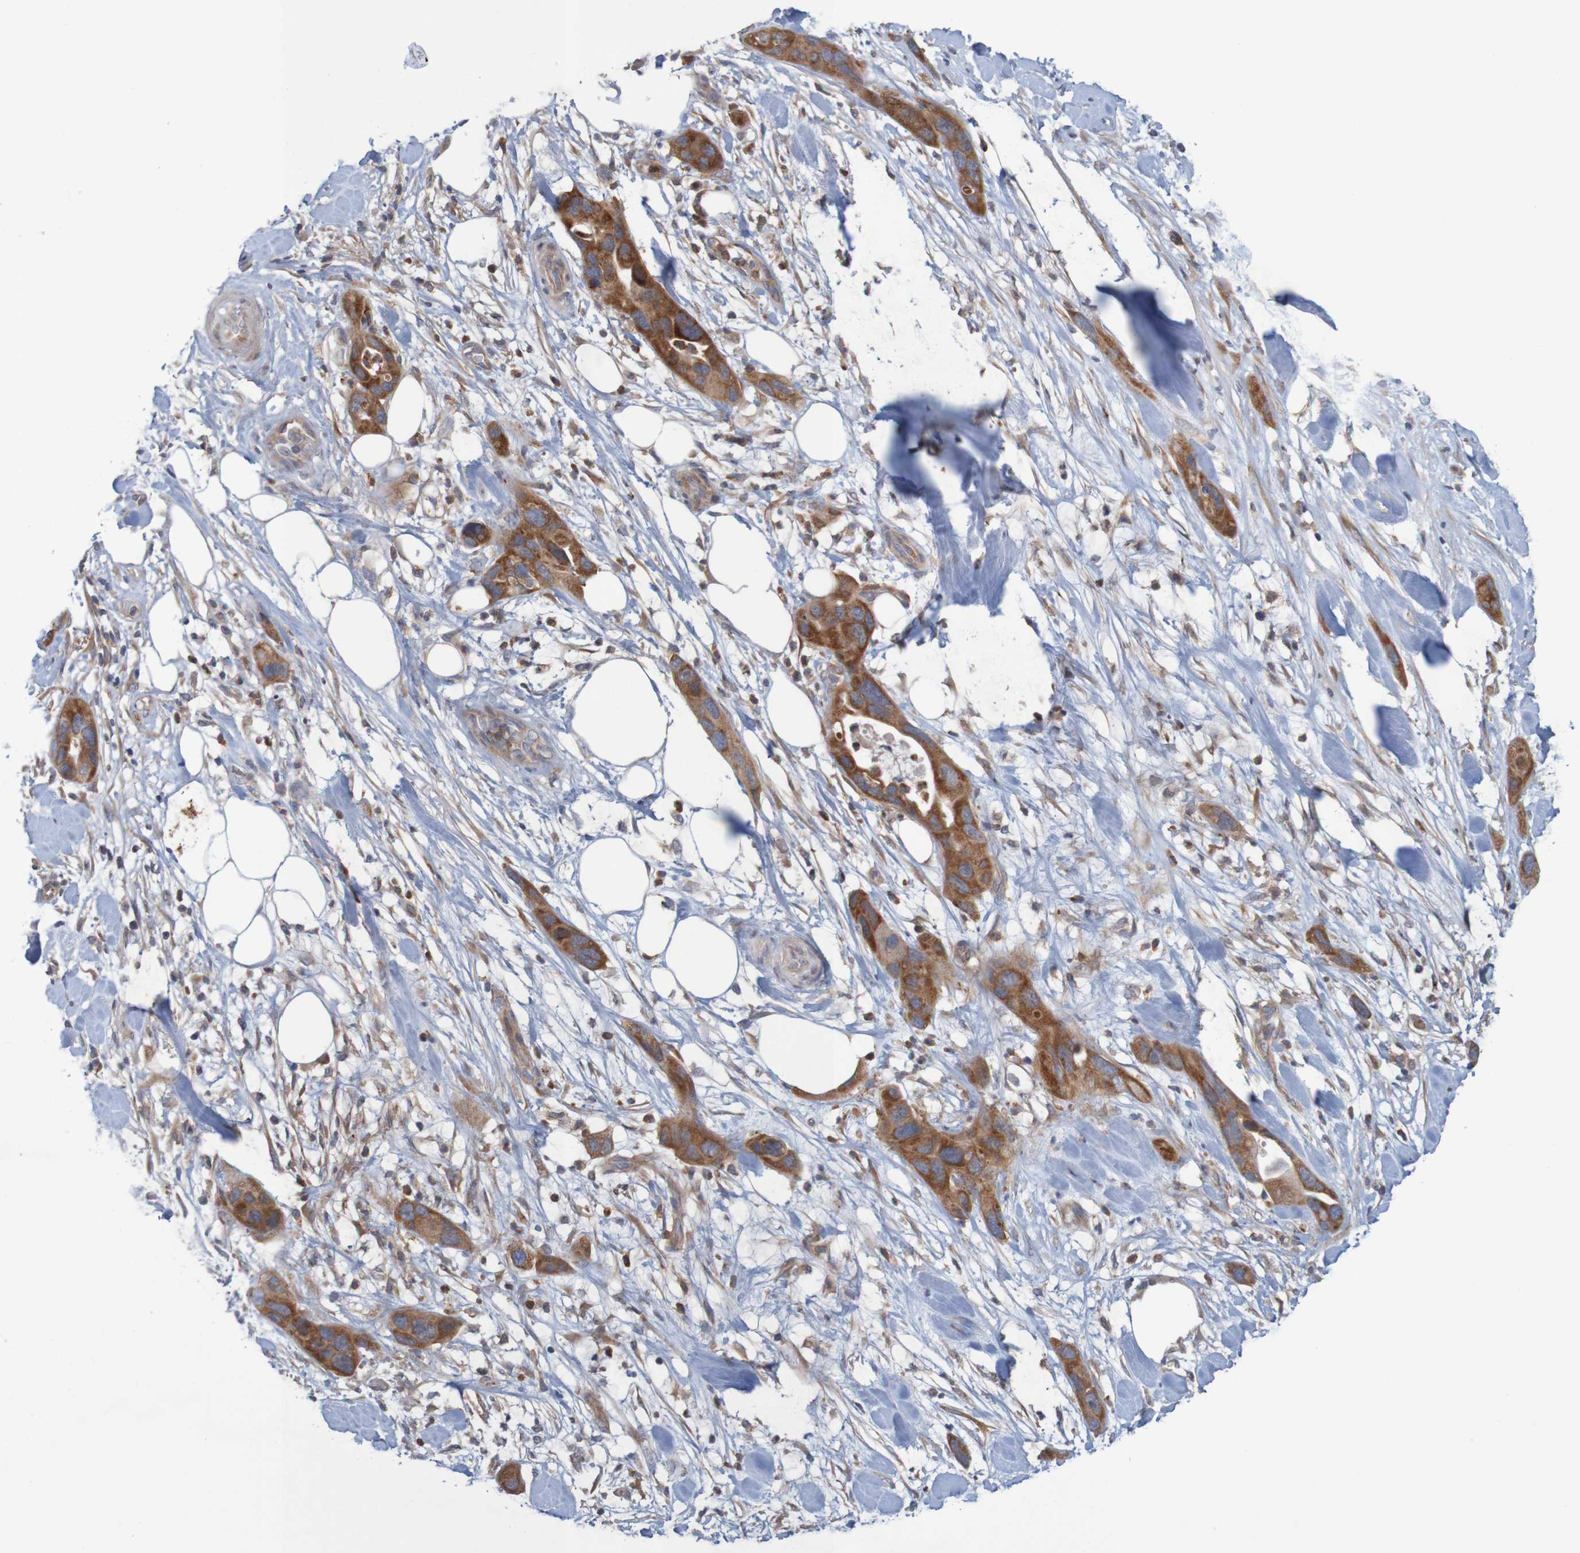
{"staining": {"intensity": "strong", "quantity": ">75%", "location": "cytoplasmic/membranous"}, "tissue": "pancreatic cancer", "cell_type": "Tumor cells", "image_type": "cancer", "snomed": [{"axis": "morphology", "description": "Adenocarcinoma, NOS"}, {"axis": "topography", "description": "Pancreas"}], "caption": "A photomicrograph of adenocarcinoma (pancreatic) stained for a protein exhibits strong cytoplasmic/membranous brown staining in tumor cells.", "gene": "NAV2", "patient": {"sex": "female", "age": 71}}